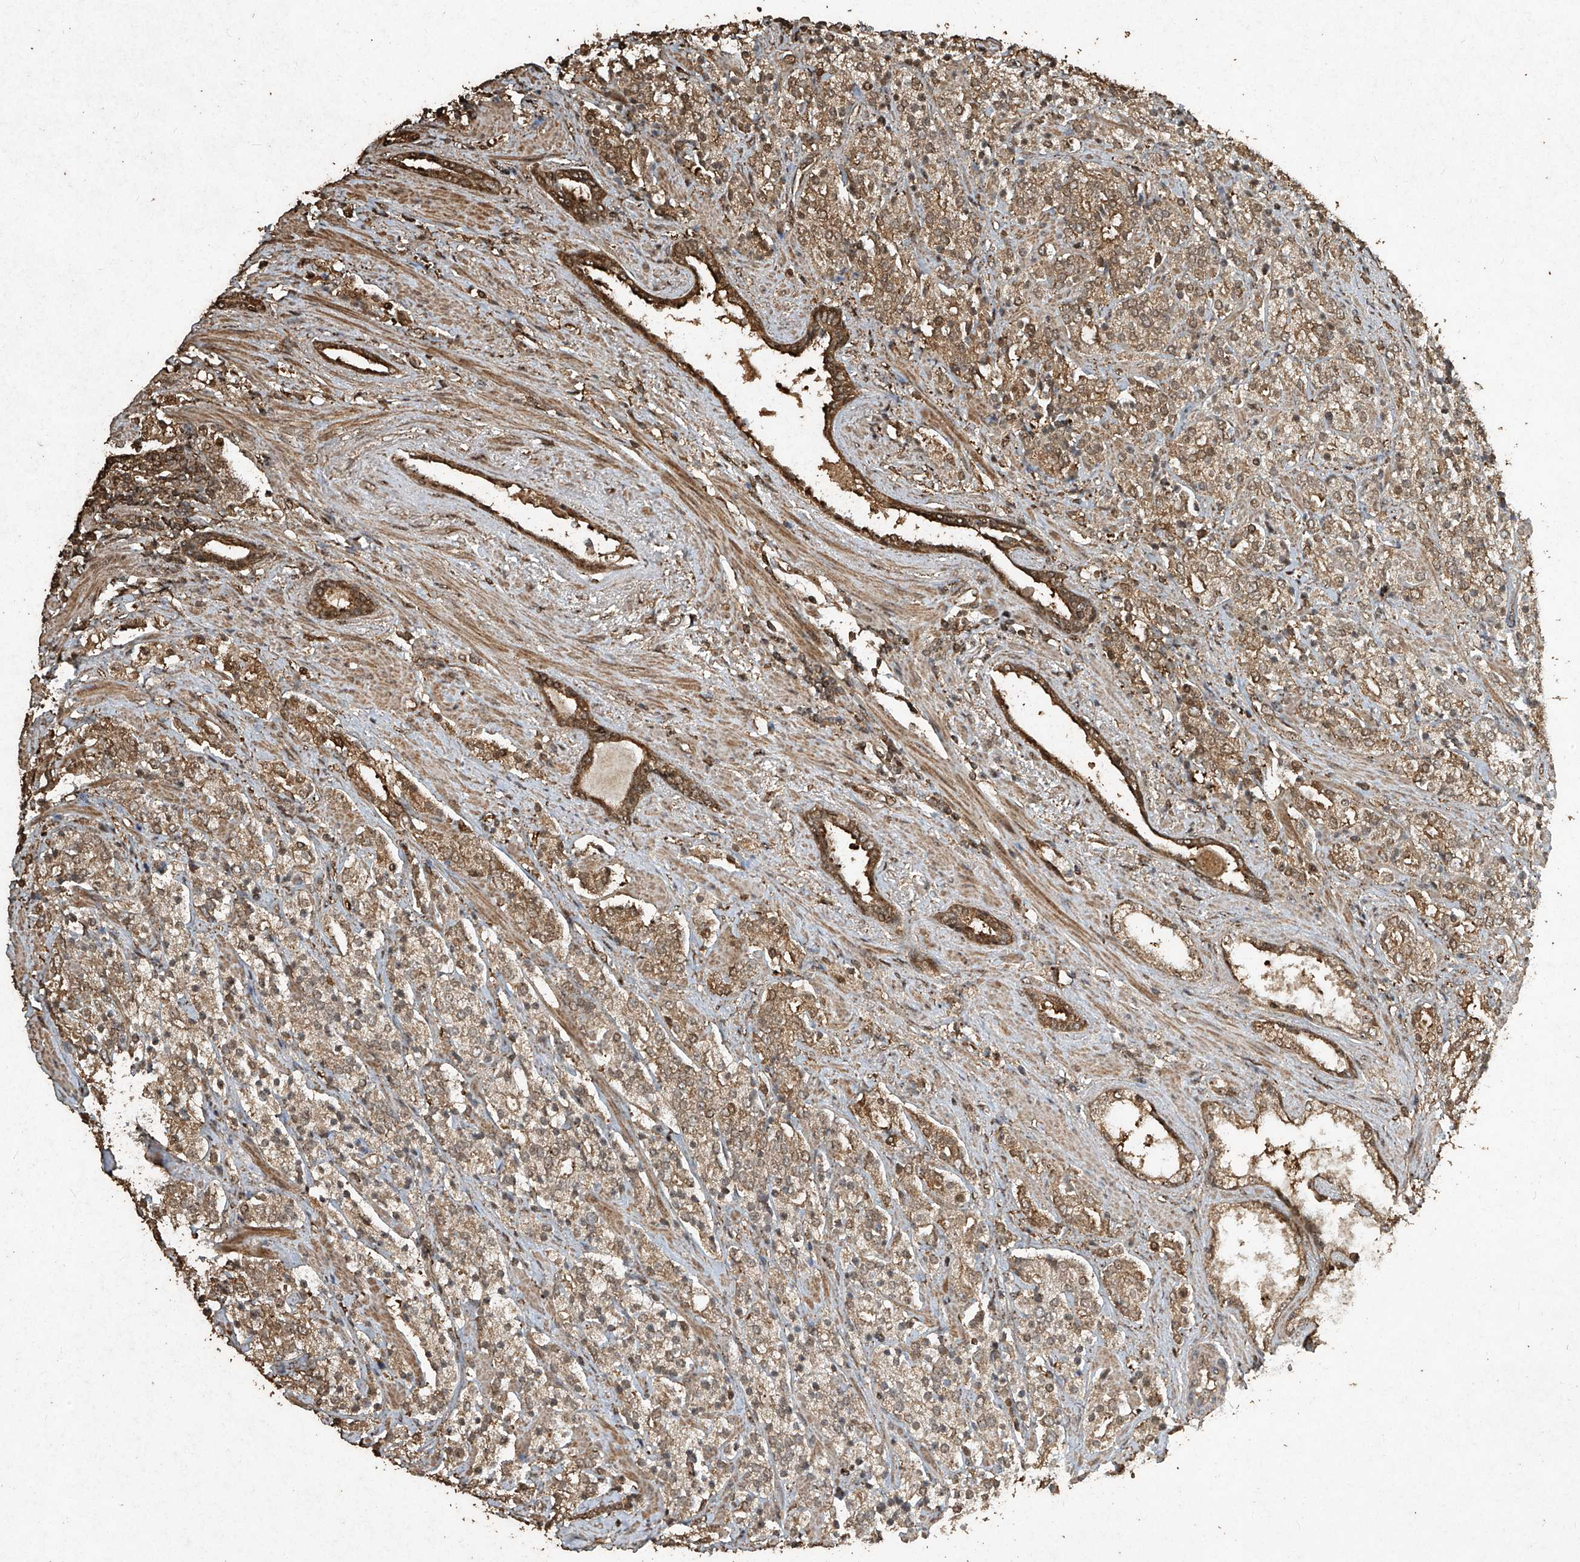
{"staining": {"intensity": "moderate", "quantity": "25%-75%", "location": "cytoplasmic/membranous"}, "tissue": "prostate cancer", "cell_type": "Tumor cells", "image_type": "cancer", "snomed": [{"axis": "morphology", "description": "Adenocarcinoma, High grade"}, {"axis": "topography", "description": "Prostate"}], "caption": "Human prostate cancer stained with a brown dye shows moderate cytoplasmic/membranous positive expression in about 25%-75% of tumor cells.", "gene": "ERBB3", "patient": {"sex": "male", "age": 71}}